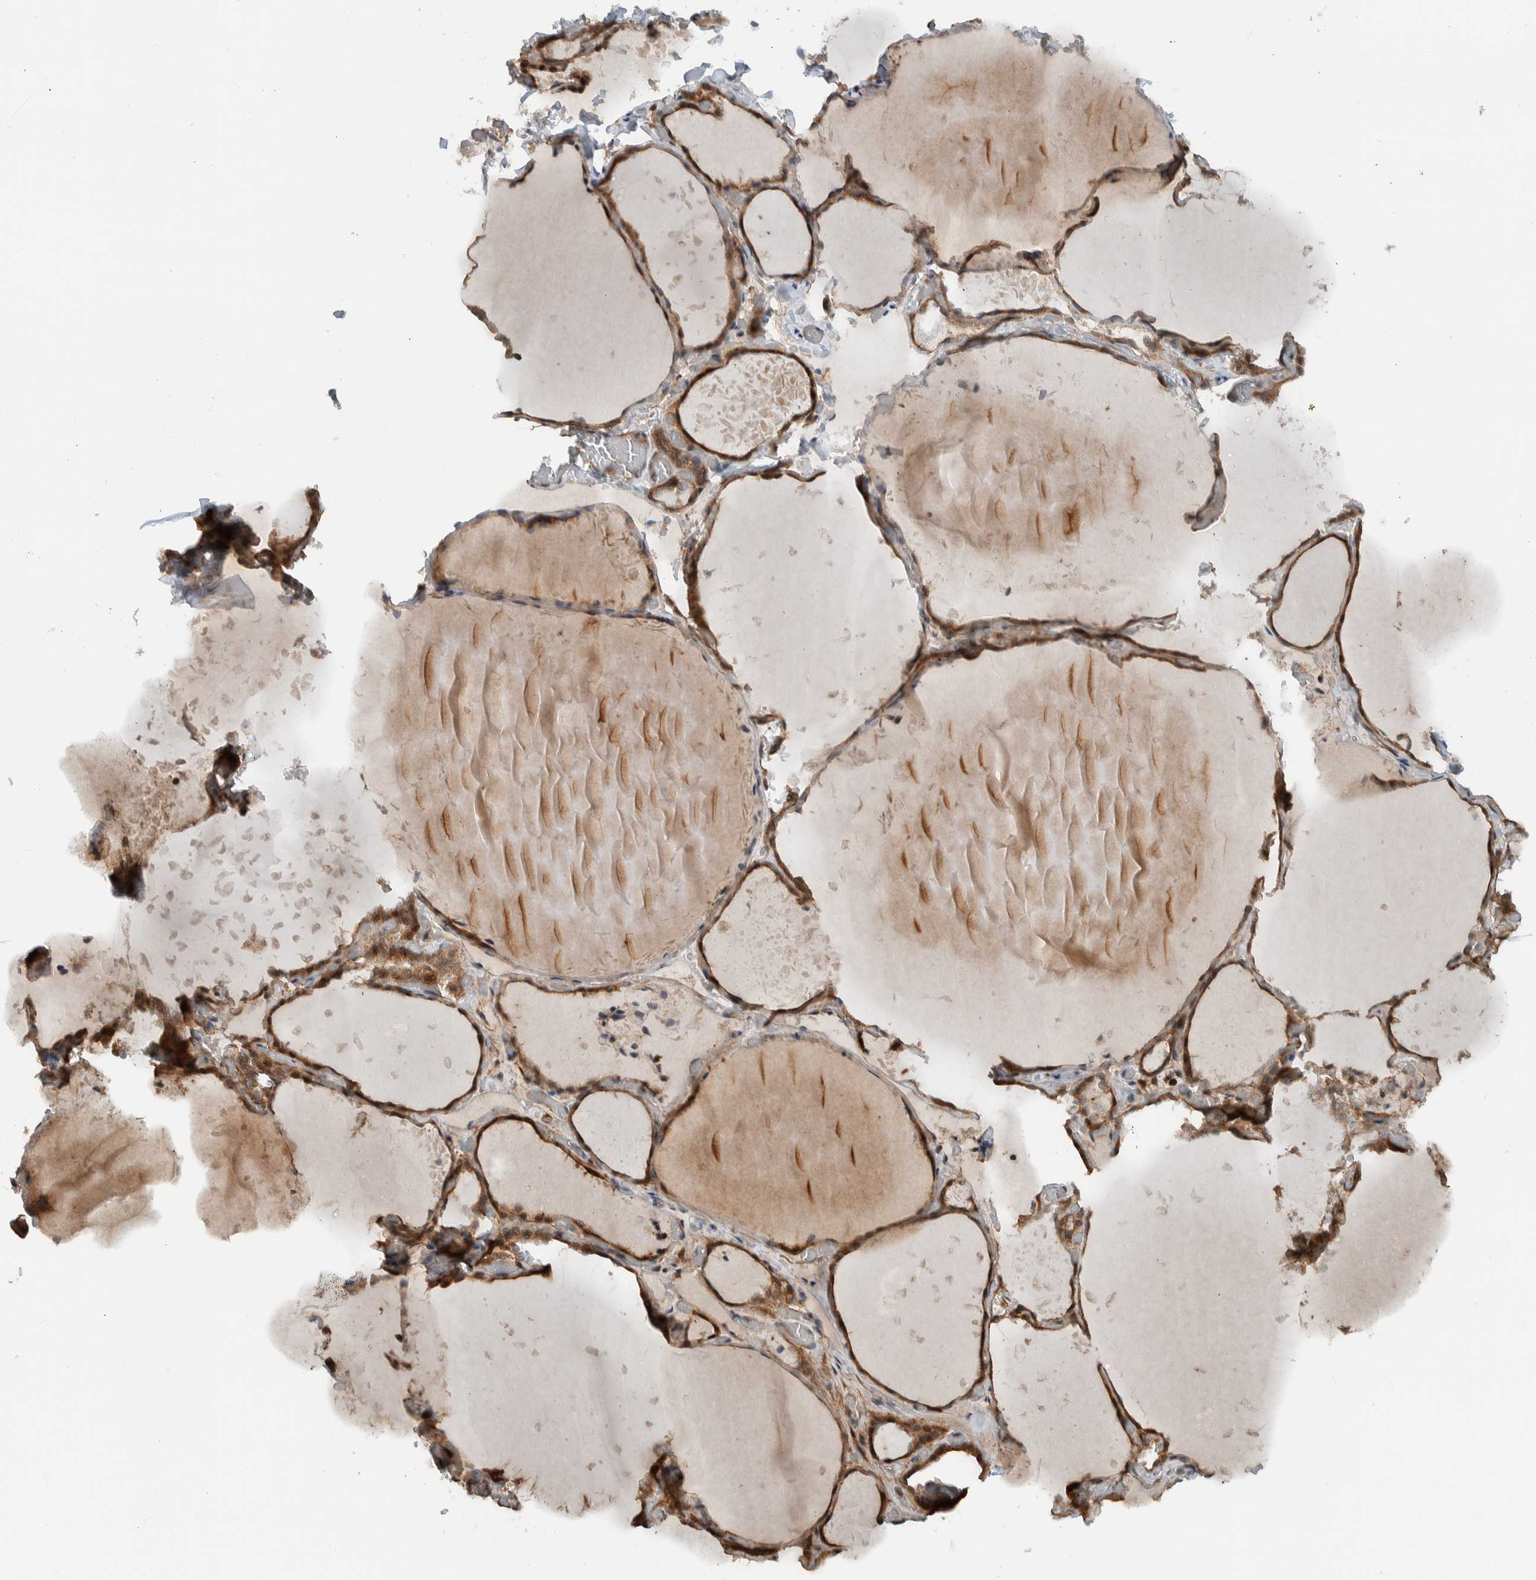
{"staining": {"intensity": "moderate", "quantity": ">75%", "location": "cytoplasmic/membranous"}, "tissue": "thyroid gland", "cell_type": "Glandular cells", "image_type": "normal", "snomed": [{"axis": "morphology", "description": "Normal tissue, NOS"}, {"axis": "topography", "description": "Thyroid gland"}], "caption": "A histopathology image showing moderate cytoplasmic/membranous positivity in about >75% of glandular cells in unremarkable thyroid gland, as visualized by brown immunohistochemical staining.", "gene": "KLHL6", "patient": {"sex": "female", "age": 22}}